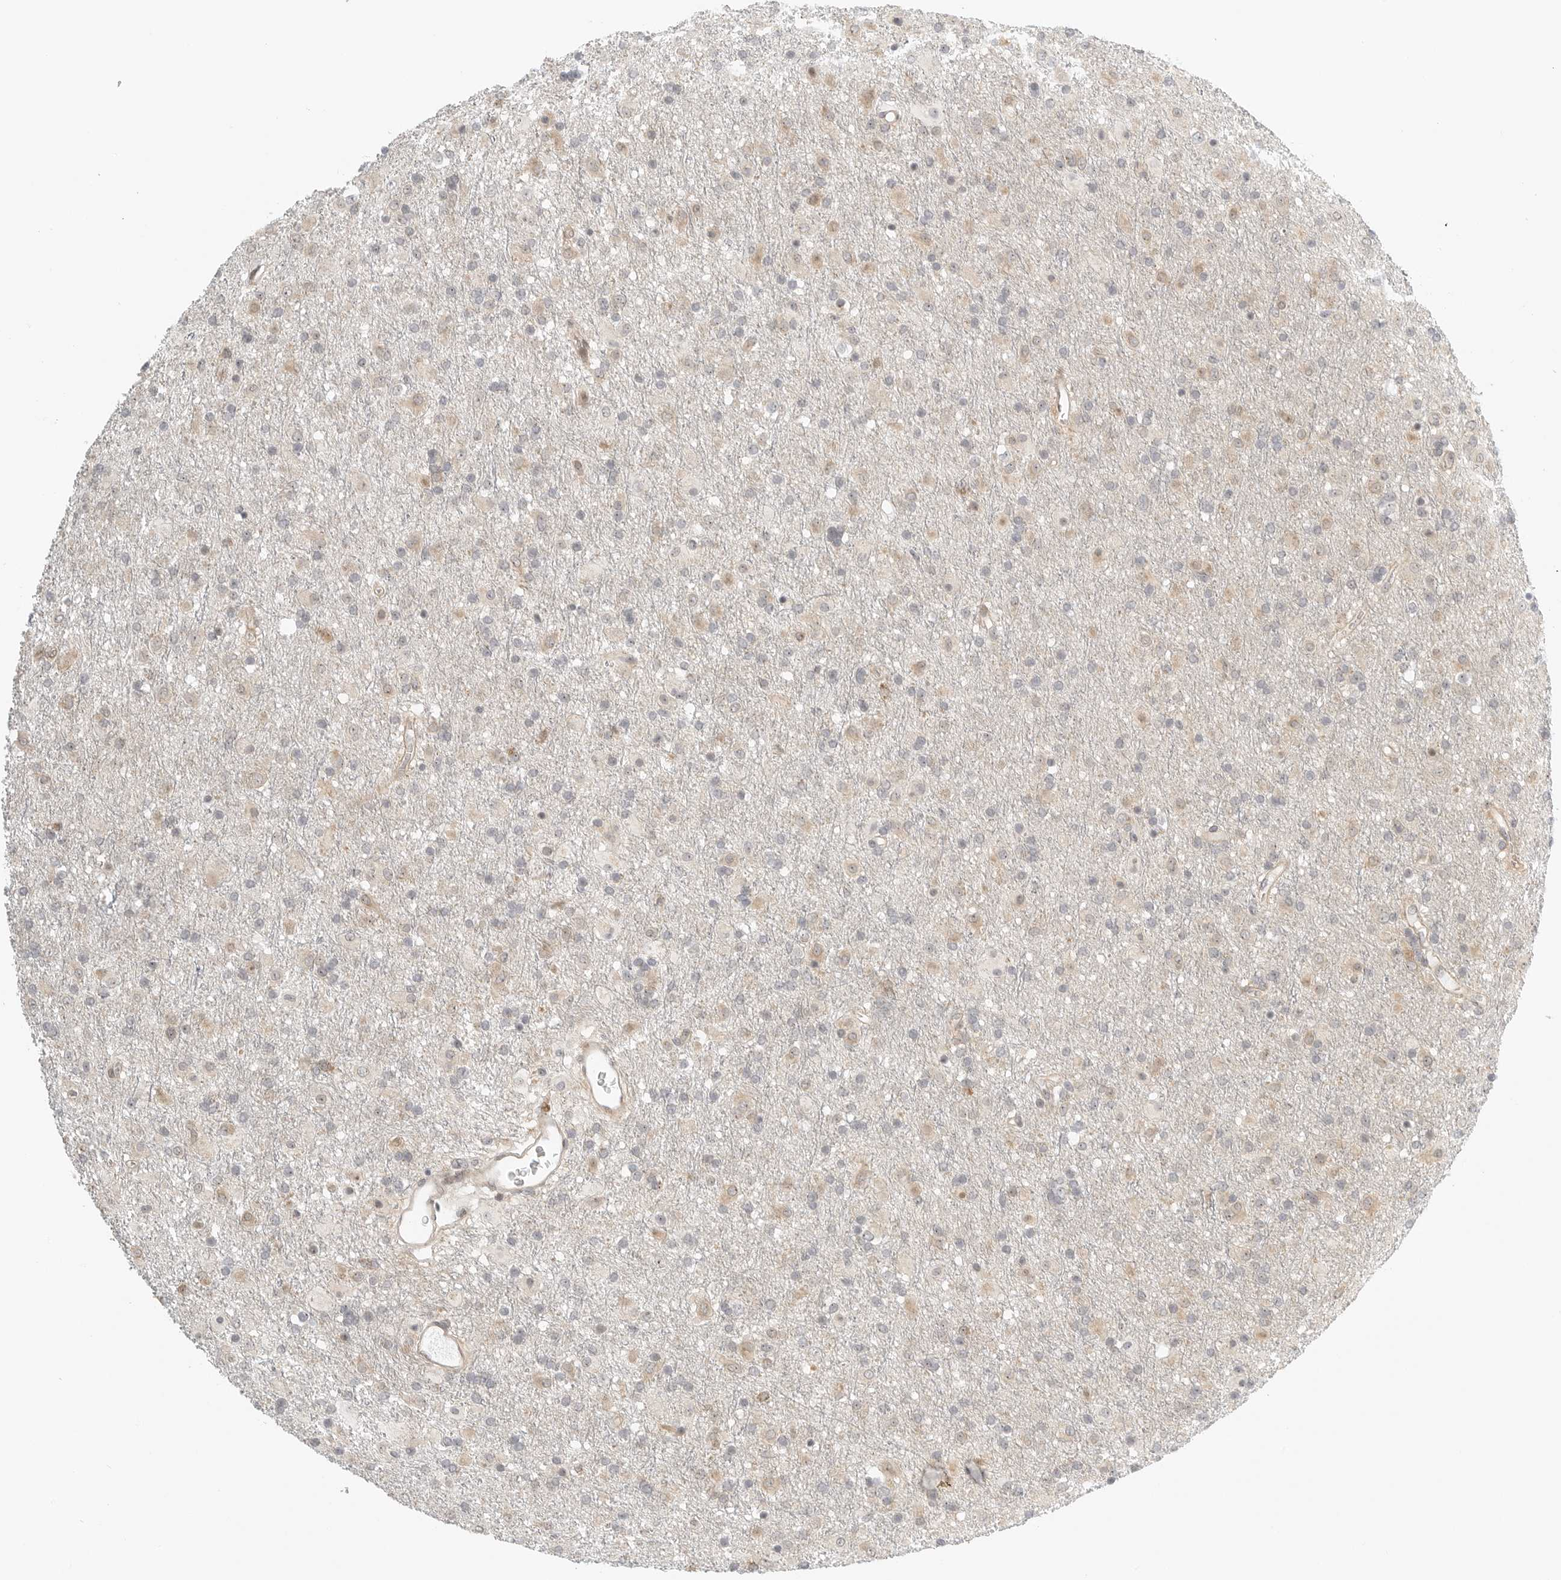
{"staining": {"intensity": "weak", "quantity": "<25%", "location": "cytoplasmic/membranous,nuclear"}, "tissue": "glioma", "cell_type": "Tumor cells", "image_type": "cancer", "snomed": [{"axis": "morphology", "description": "Glioma, malignant, Low grade"}, {"axis": "topography", "description": "Brain"}], "caption": "The histopathology image demonstrates no significant staining in tumor cells of malignant glioma (low-grade).", "gene": "DSCC1", "patient": {"sex": "male", "age": 65}}